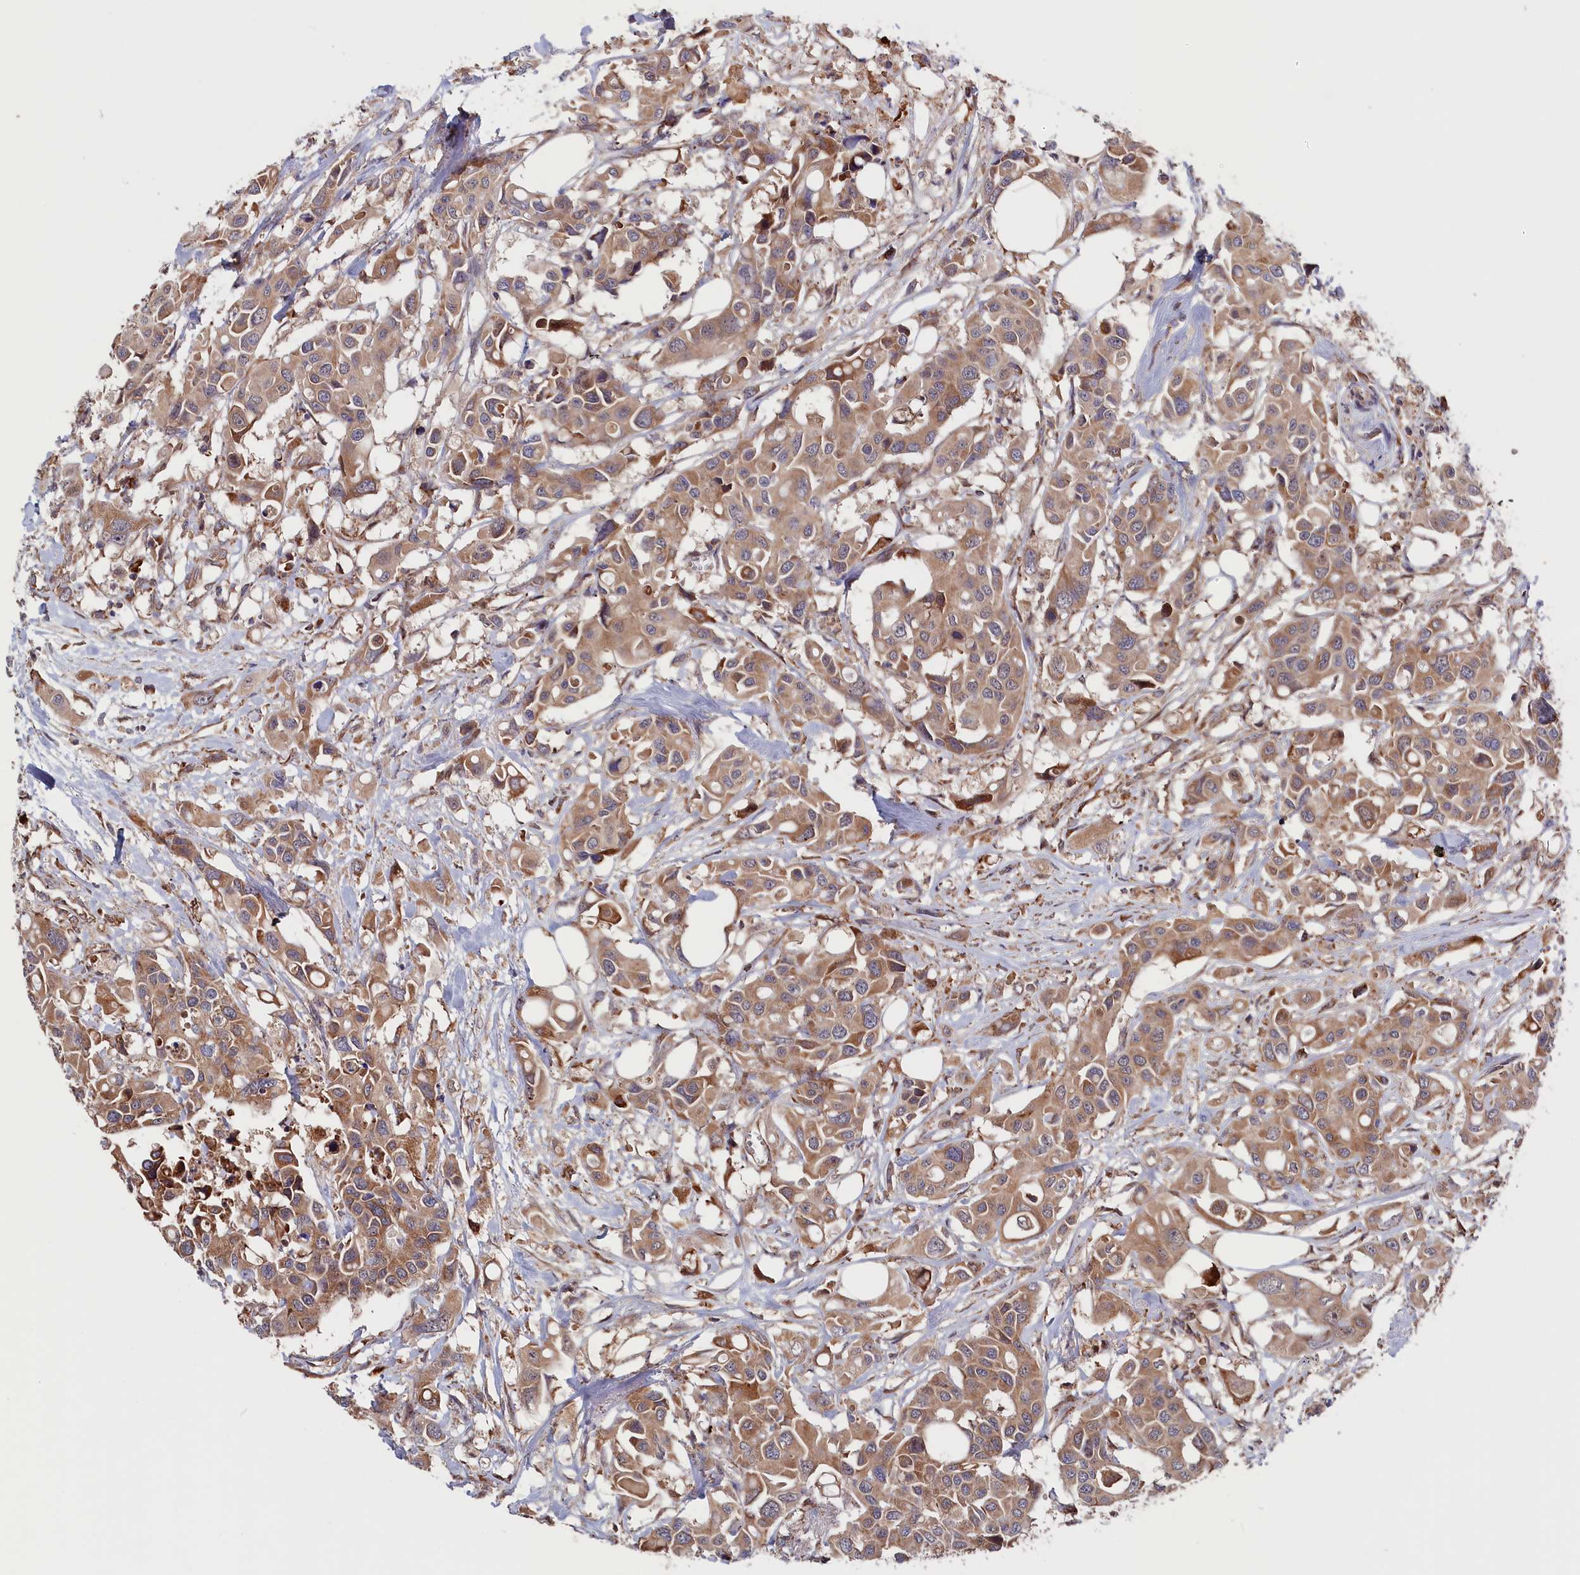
{"staining": {"intensity": "moderate", "quantity": ">75%", "location": "cytoplasmic/membranous"}, "tissue": "colorectal cancer", "cell_type": "Tumor cells", "image_type": "cancer", "snomed": [{"axis": "morphology", "description": "Adenocarcinoma, NOS"}, {"axis": "topography", "description": "Colon"}], "caption": "Moderate cytoplasmic/membranous positivity is present in about >75% of tumor cells in colorectal adenocarcinoma.", "gene": "CEP44", "patient": {"sex": "male", "age": 77}}